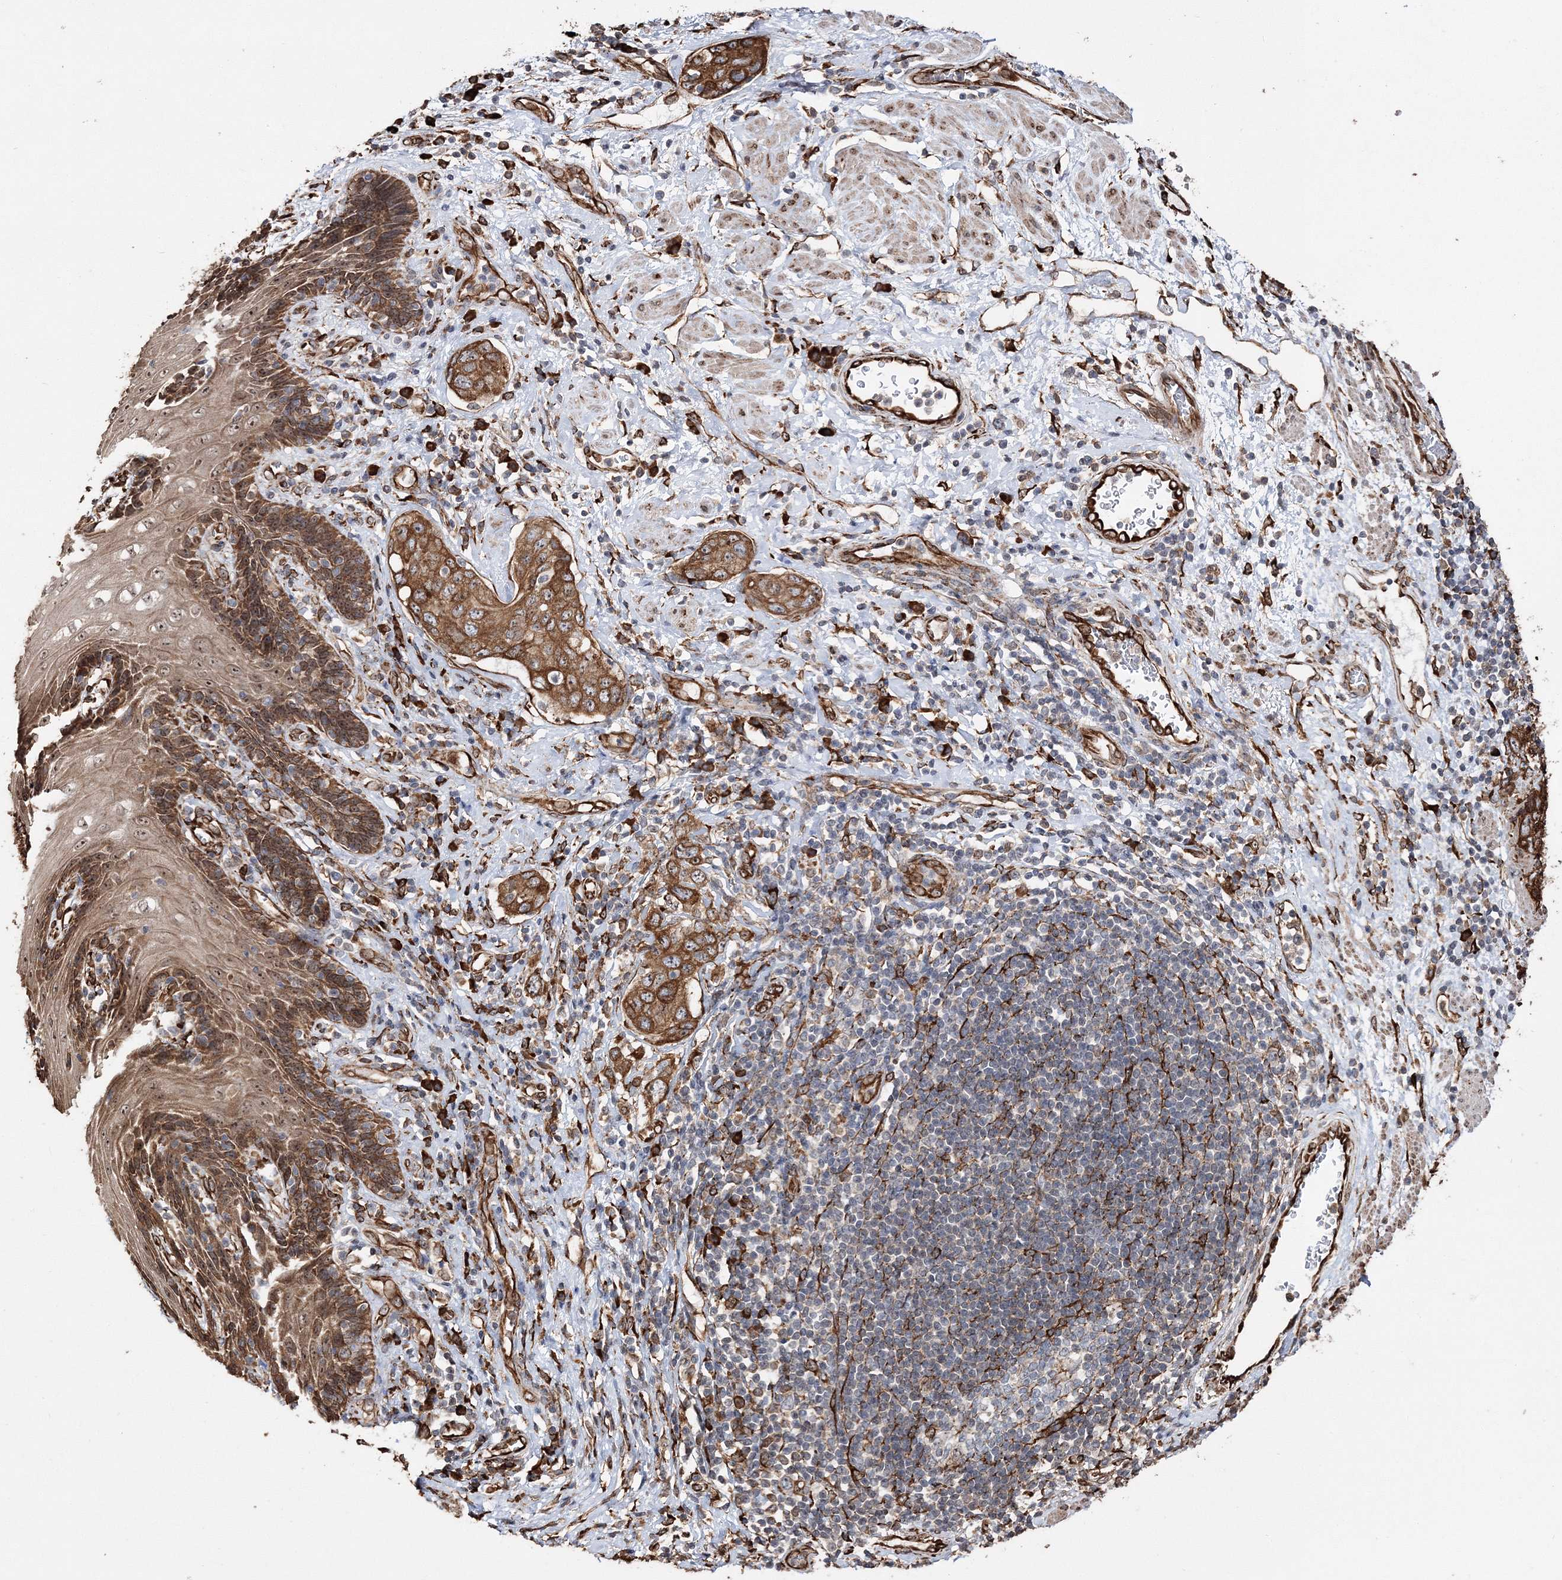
{"staining": {"intensity": "strong", "quantity": ">75%", "location": "cytoplasmic/membranous"}, "tissue": "stomach cancer", "cell_type": "Tumor cells", "image_type": "cancer", "snomed": [{"axis": "morphology", "description": "Adenocarcinoma, NOS"}, {"axis": "topography", "description": "Stomach"}], "caption": "Stomach cancer stained with a protein marker reveals strong staining in tumor cells.", "gene": "SCRN3", "patient": {"sex": "male", "age": 48}}